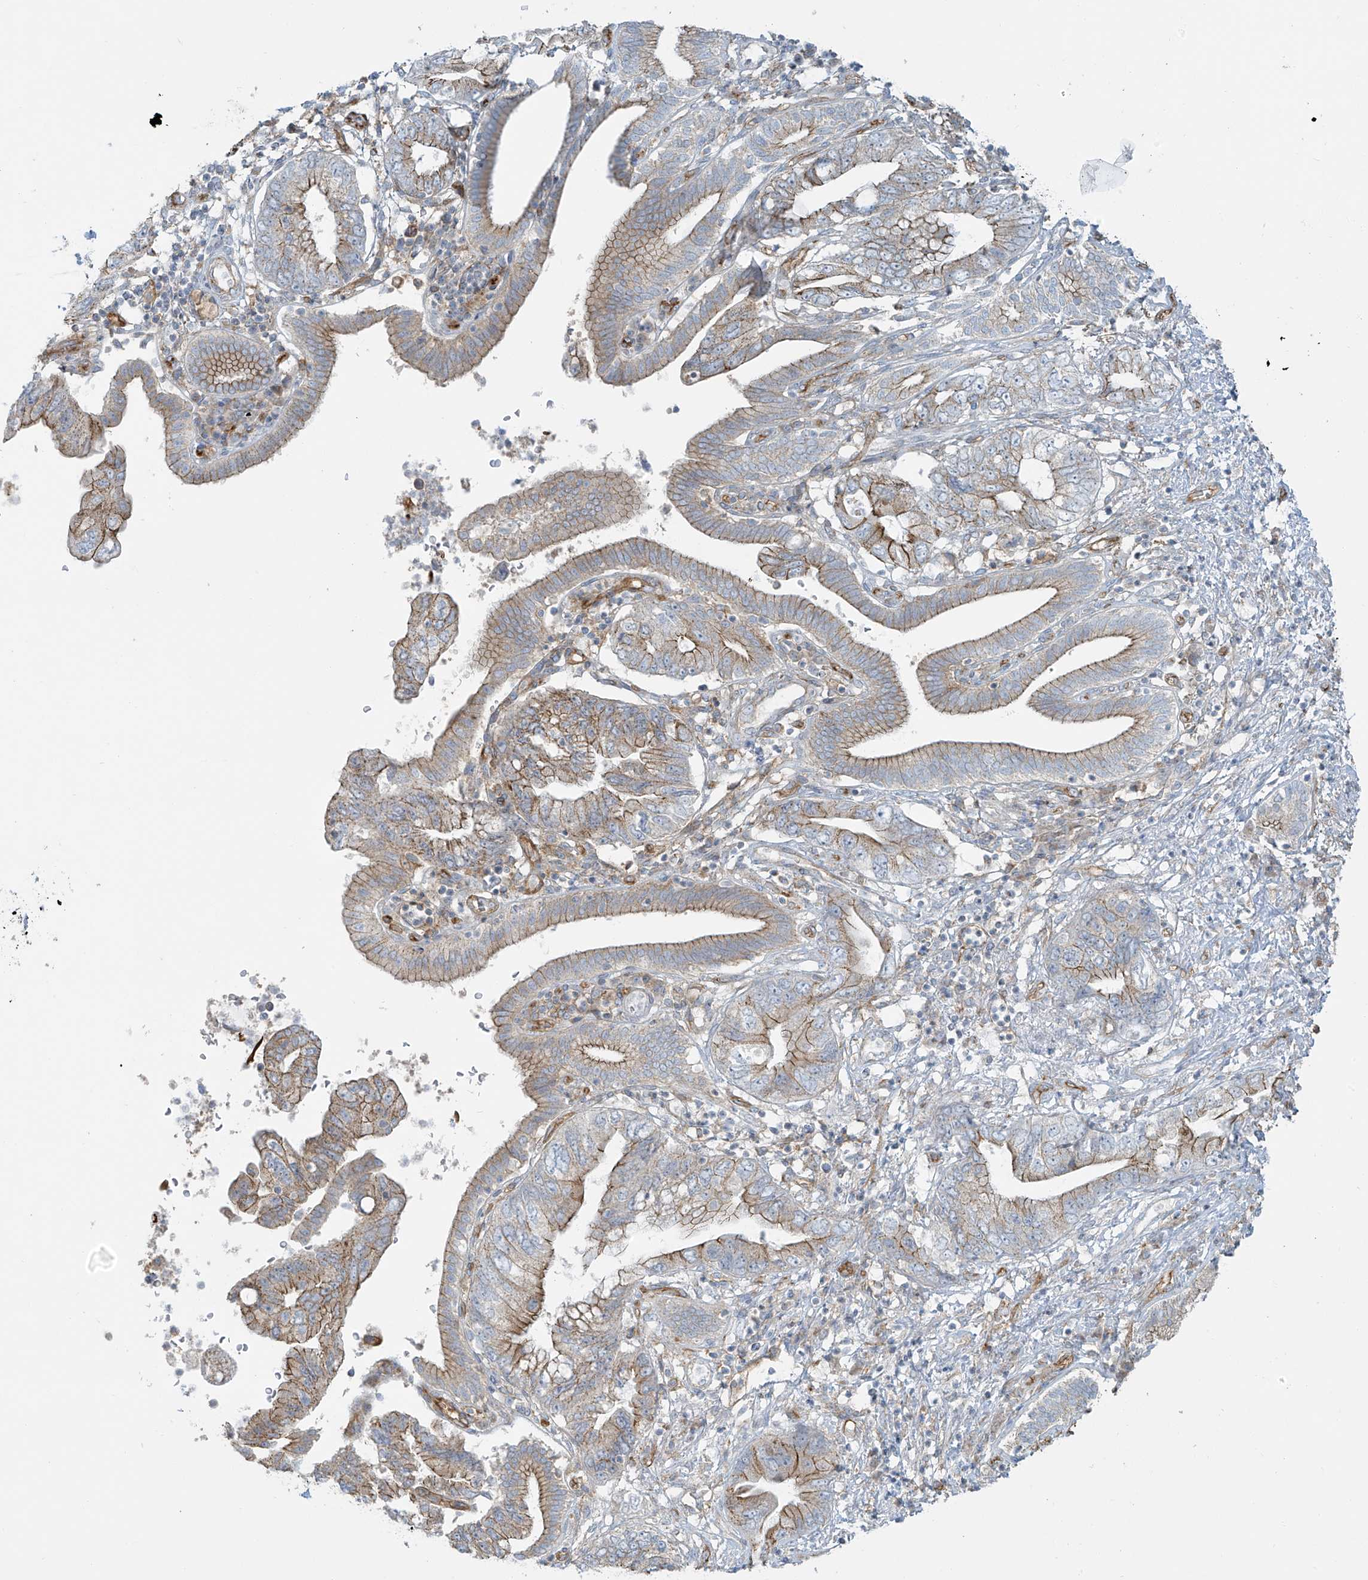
{"staining": {"intensity": "moderate", "quantity": ">75%", "location": "cytoplasmic/membranous"}, "tissue": "pancreatic cancer", "cell_type": "Tumor cells", "image_type": "cancer", "snomed": [{"axis": "morphology", "description": "Adenocarcinoma, NOS"}, {"axis": "topography", "description": "Pancreas"}], "caption": "Moderate cytoplasmic/membranous protein staining is seen in about >75% of tumor cells in adenocarcinoma (pancreatic). (DAB = brown stain, brightfield microscopy at high magnification).", "gene": "VAMP5", "patient": {"sex": "female", "age": 73}}